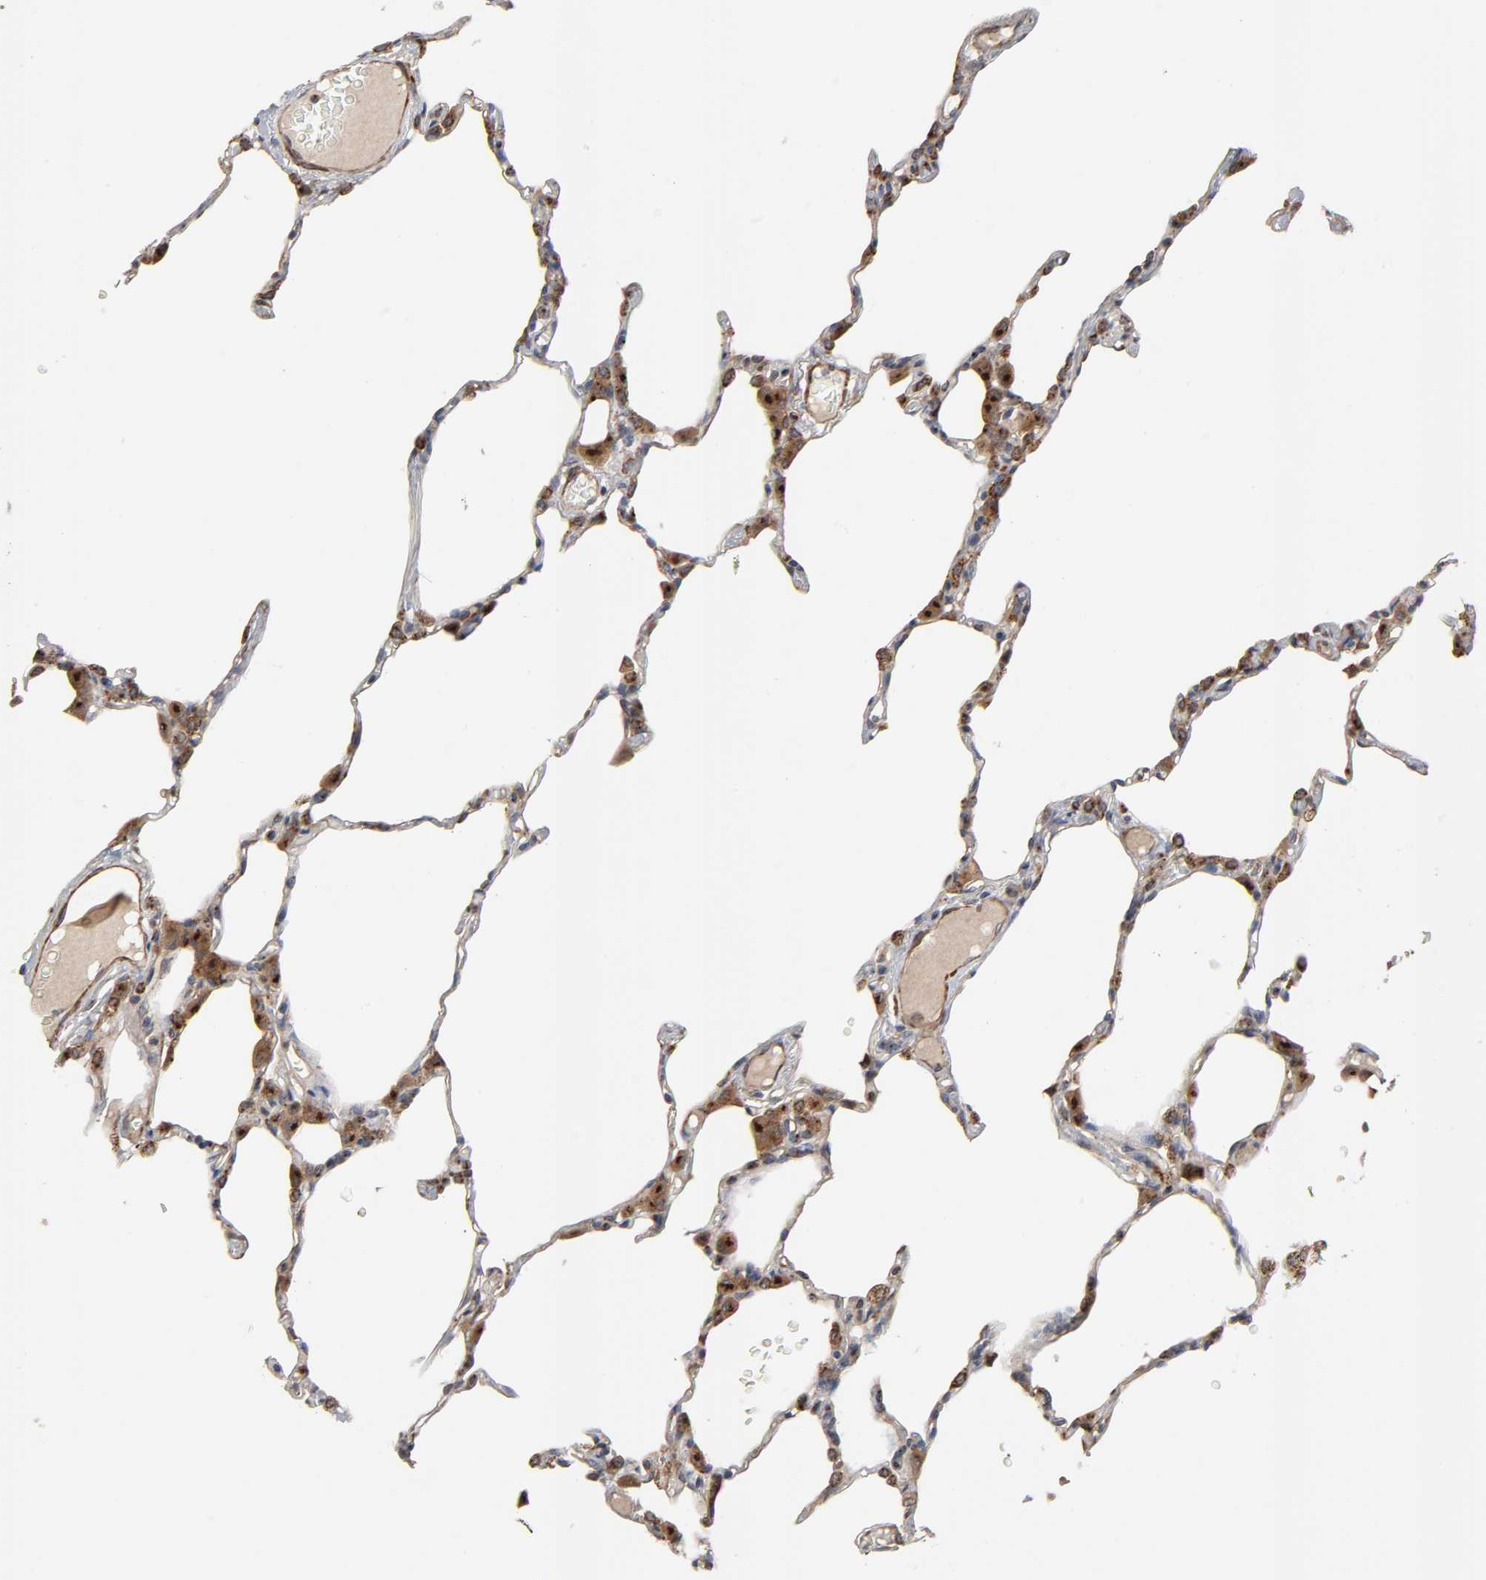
{"staining": {"intensity": "moderate", "quantity": "25%-75%", "location": "cytoplasmic/membranous"}, "tissue": "lung", "cell_type": "Alveolar cells", "image_type": "normal", "snomed": [{"axis": "morphology", "description": "Normal tissue, NOS"}, {"axis": "topography", "description": "Lung"}], "caption": "Normal lung shows moderate cytoplasmic/membranous positivity in about 25%-75% of alveolar cells (Brightfield microscopy of DAB IHC at high magnification)..", "gene": "GNPTG", "patient": {"sex": "female", "age": 49}}